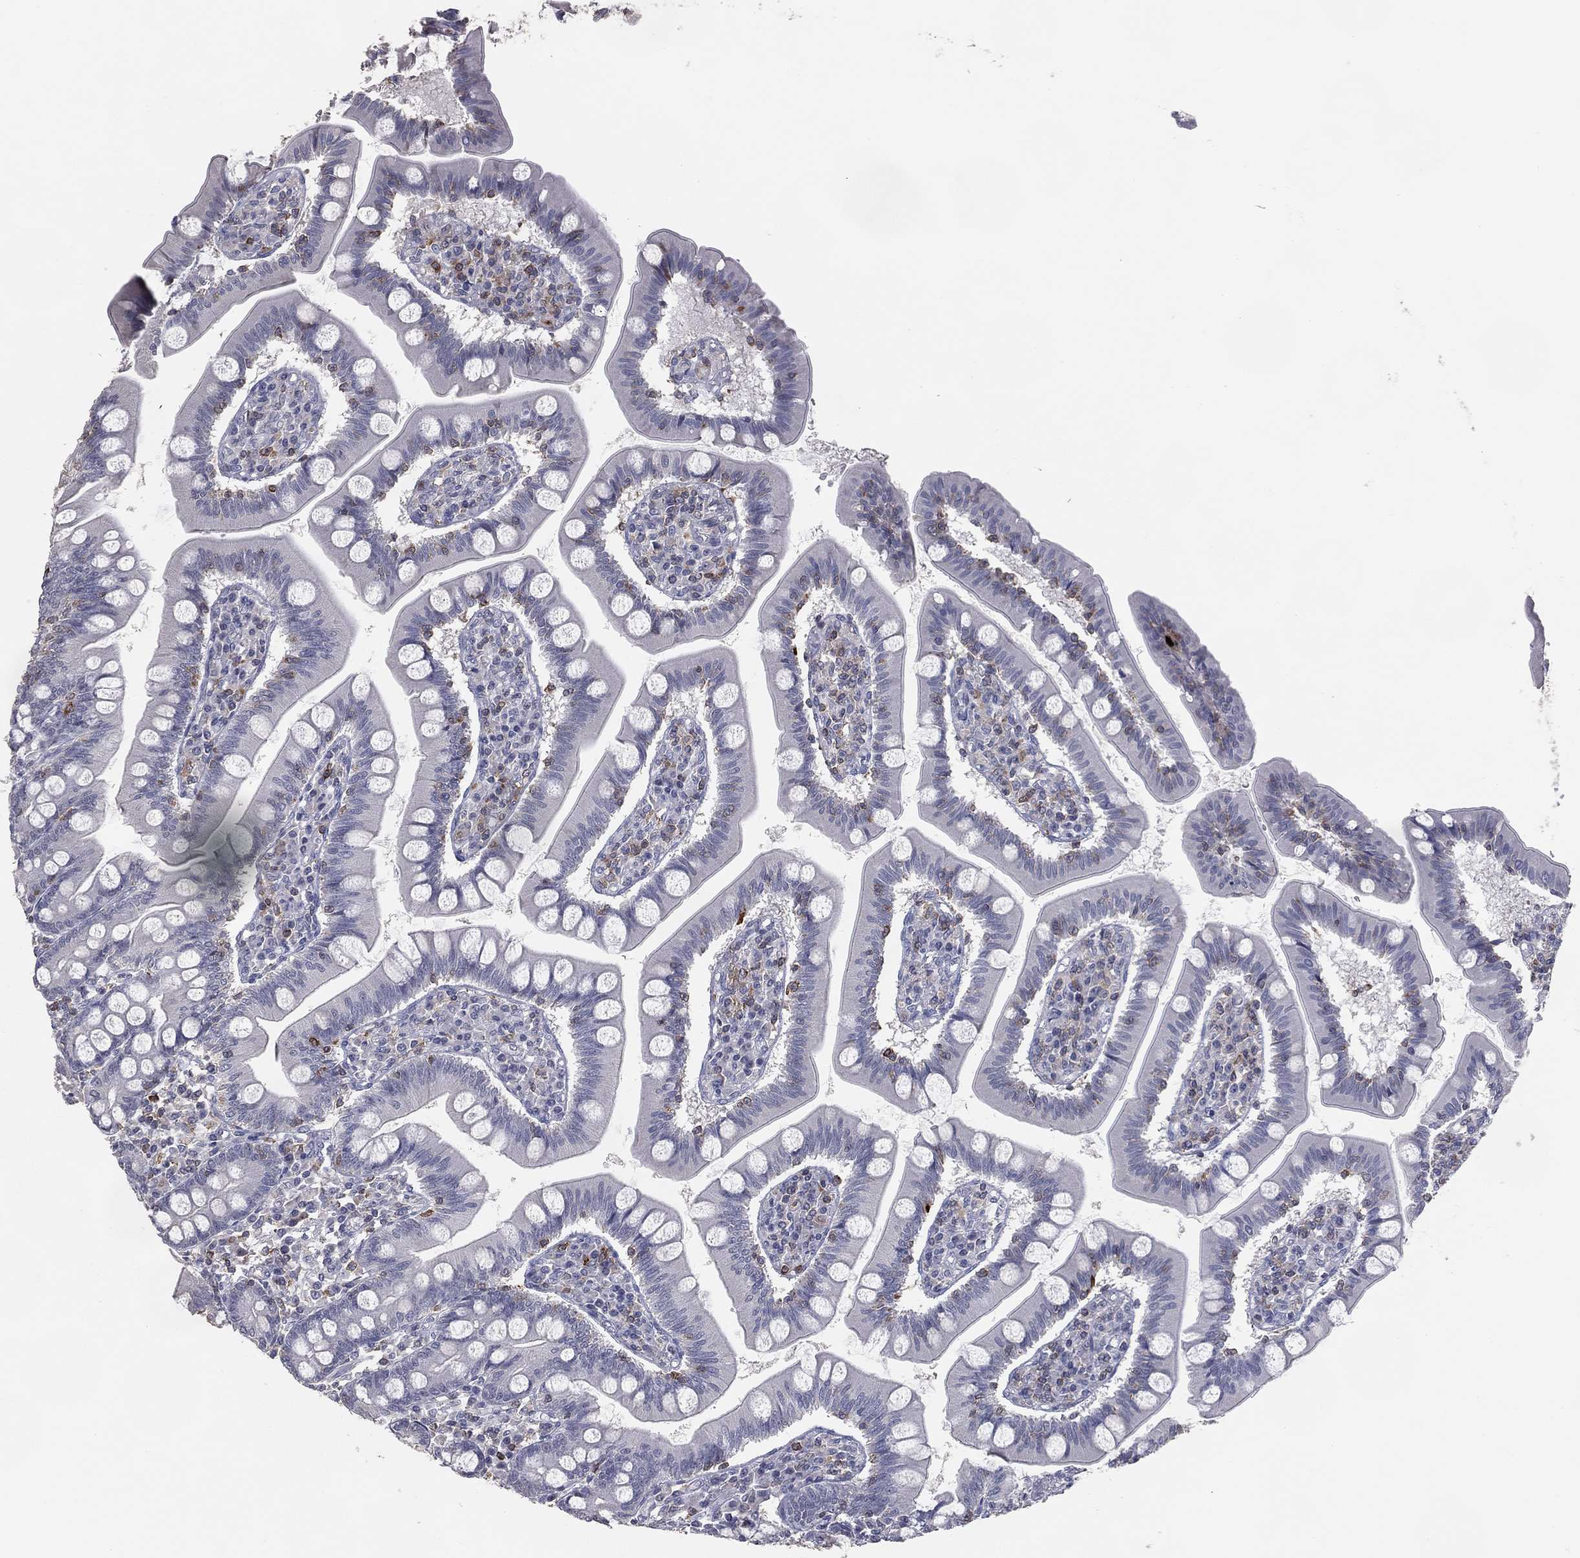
{"staining": {"intensity": "negative", "quantity": "none", "location": "none"}, "tissue": "small intestine", "cell_type": "Glandular cells", "image_type": "normal", "snomed": [{"axis": "morphology", "description": "Normal tissue, NOS"}, {"axis": "topography", "description": "Small intestine"}], "caption": "IHC of normal human small intestine shows no staining in glandular cells.", "gene": "PSTPIP1", "patient": {"sex": "male", "age": 88}}